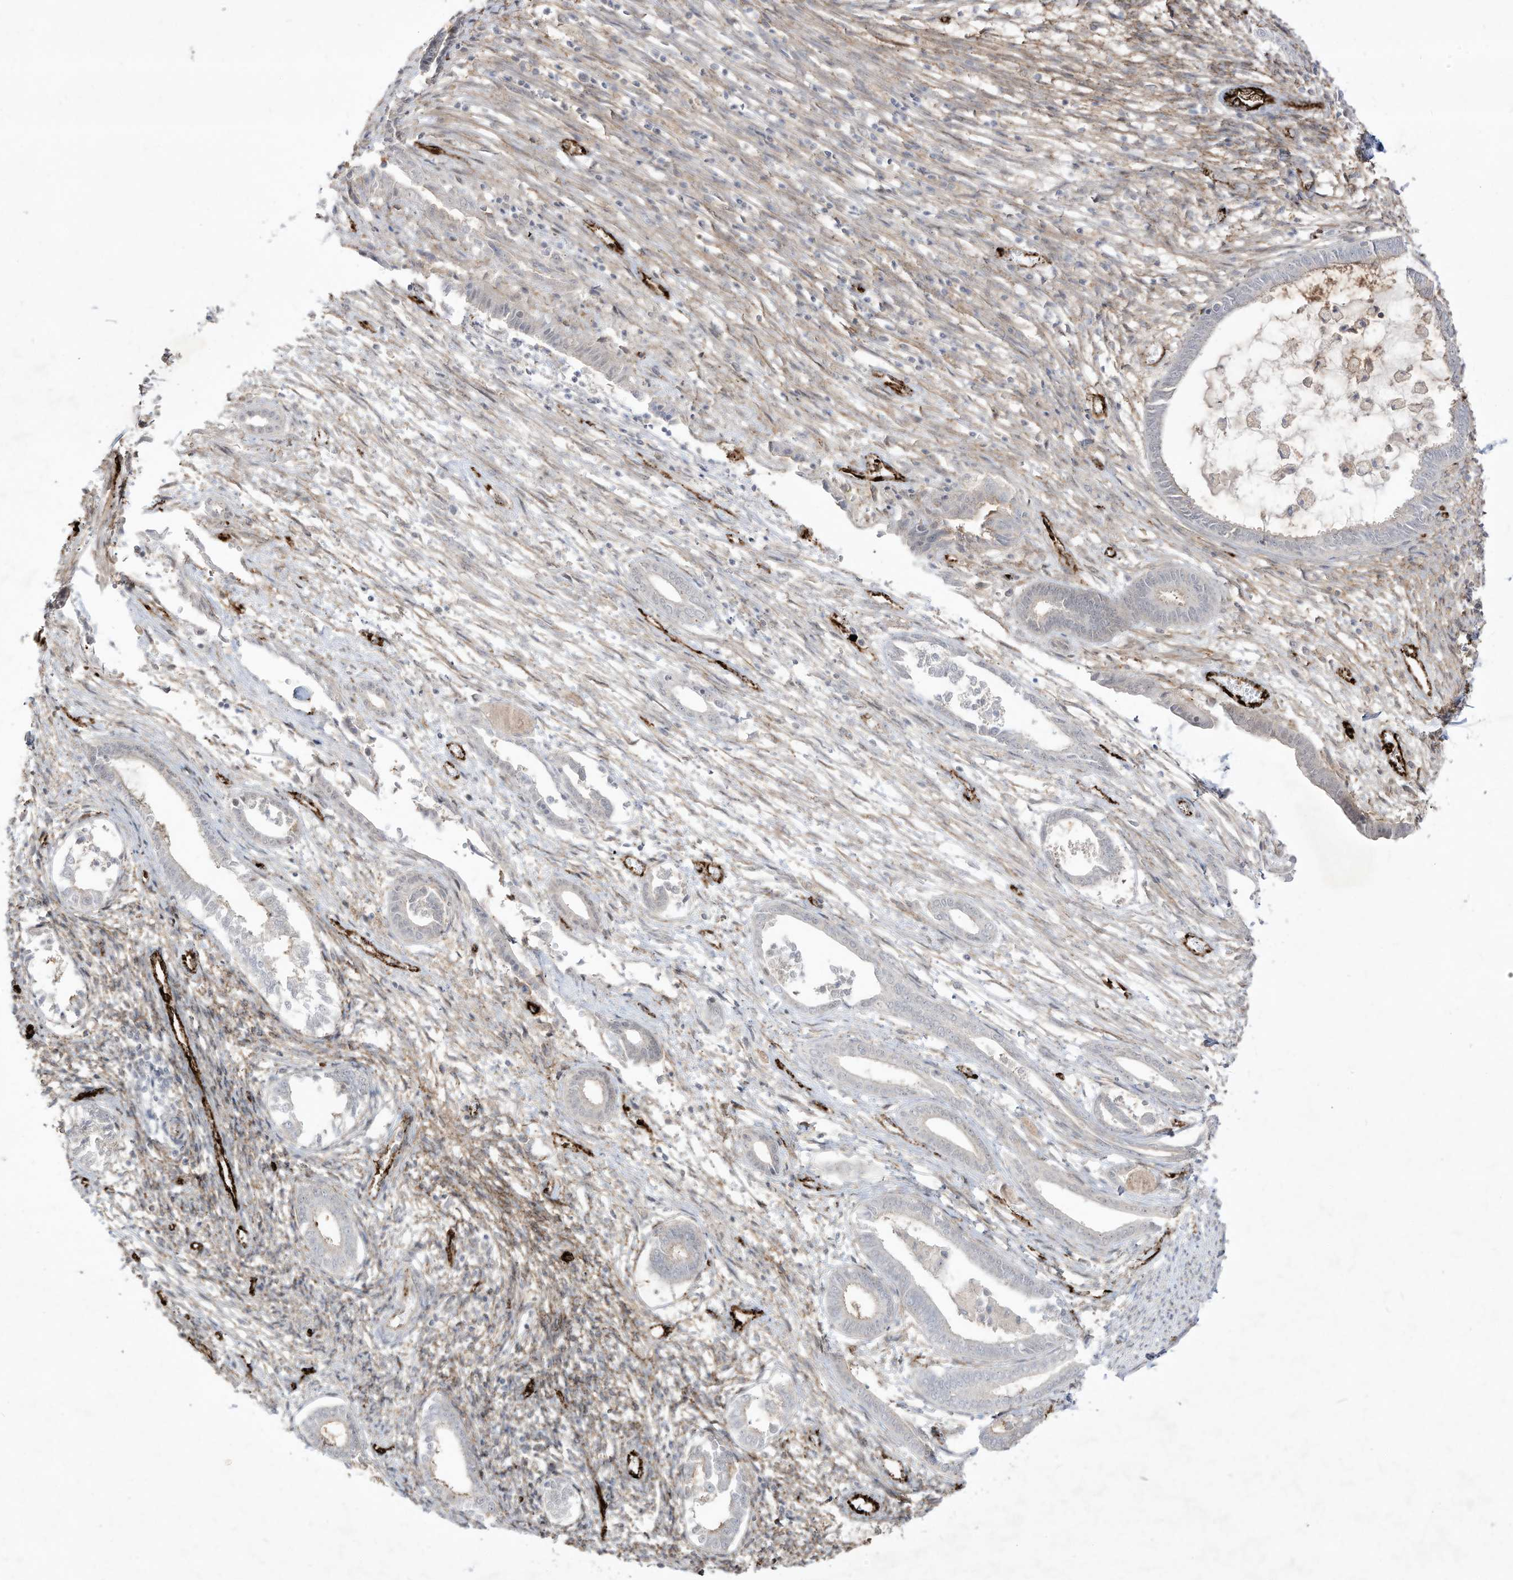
{"staining": {"intensity": "moderate", "quantity": "<25%", "location": "cytoplasmic/membranous"}, "tissue": "endometrium", "cell_type": "Cells in endometrial stroma", "image_type": "normal", "snomed": [{"axis": "morphology", "description": "Normal tissue, NOS"}, {"axis": "topography", "description": "Endometrium"}], "caption": "About <25% of cells in endometrial stroma in benign endometrium exhibit moderate cytoplasmic/membranous protein expression as visualized by brown immunohistochemical staining.", "gene": "ZGRF1", "patient": {"sex": "female", "age": 56}}